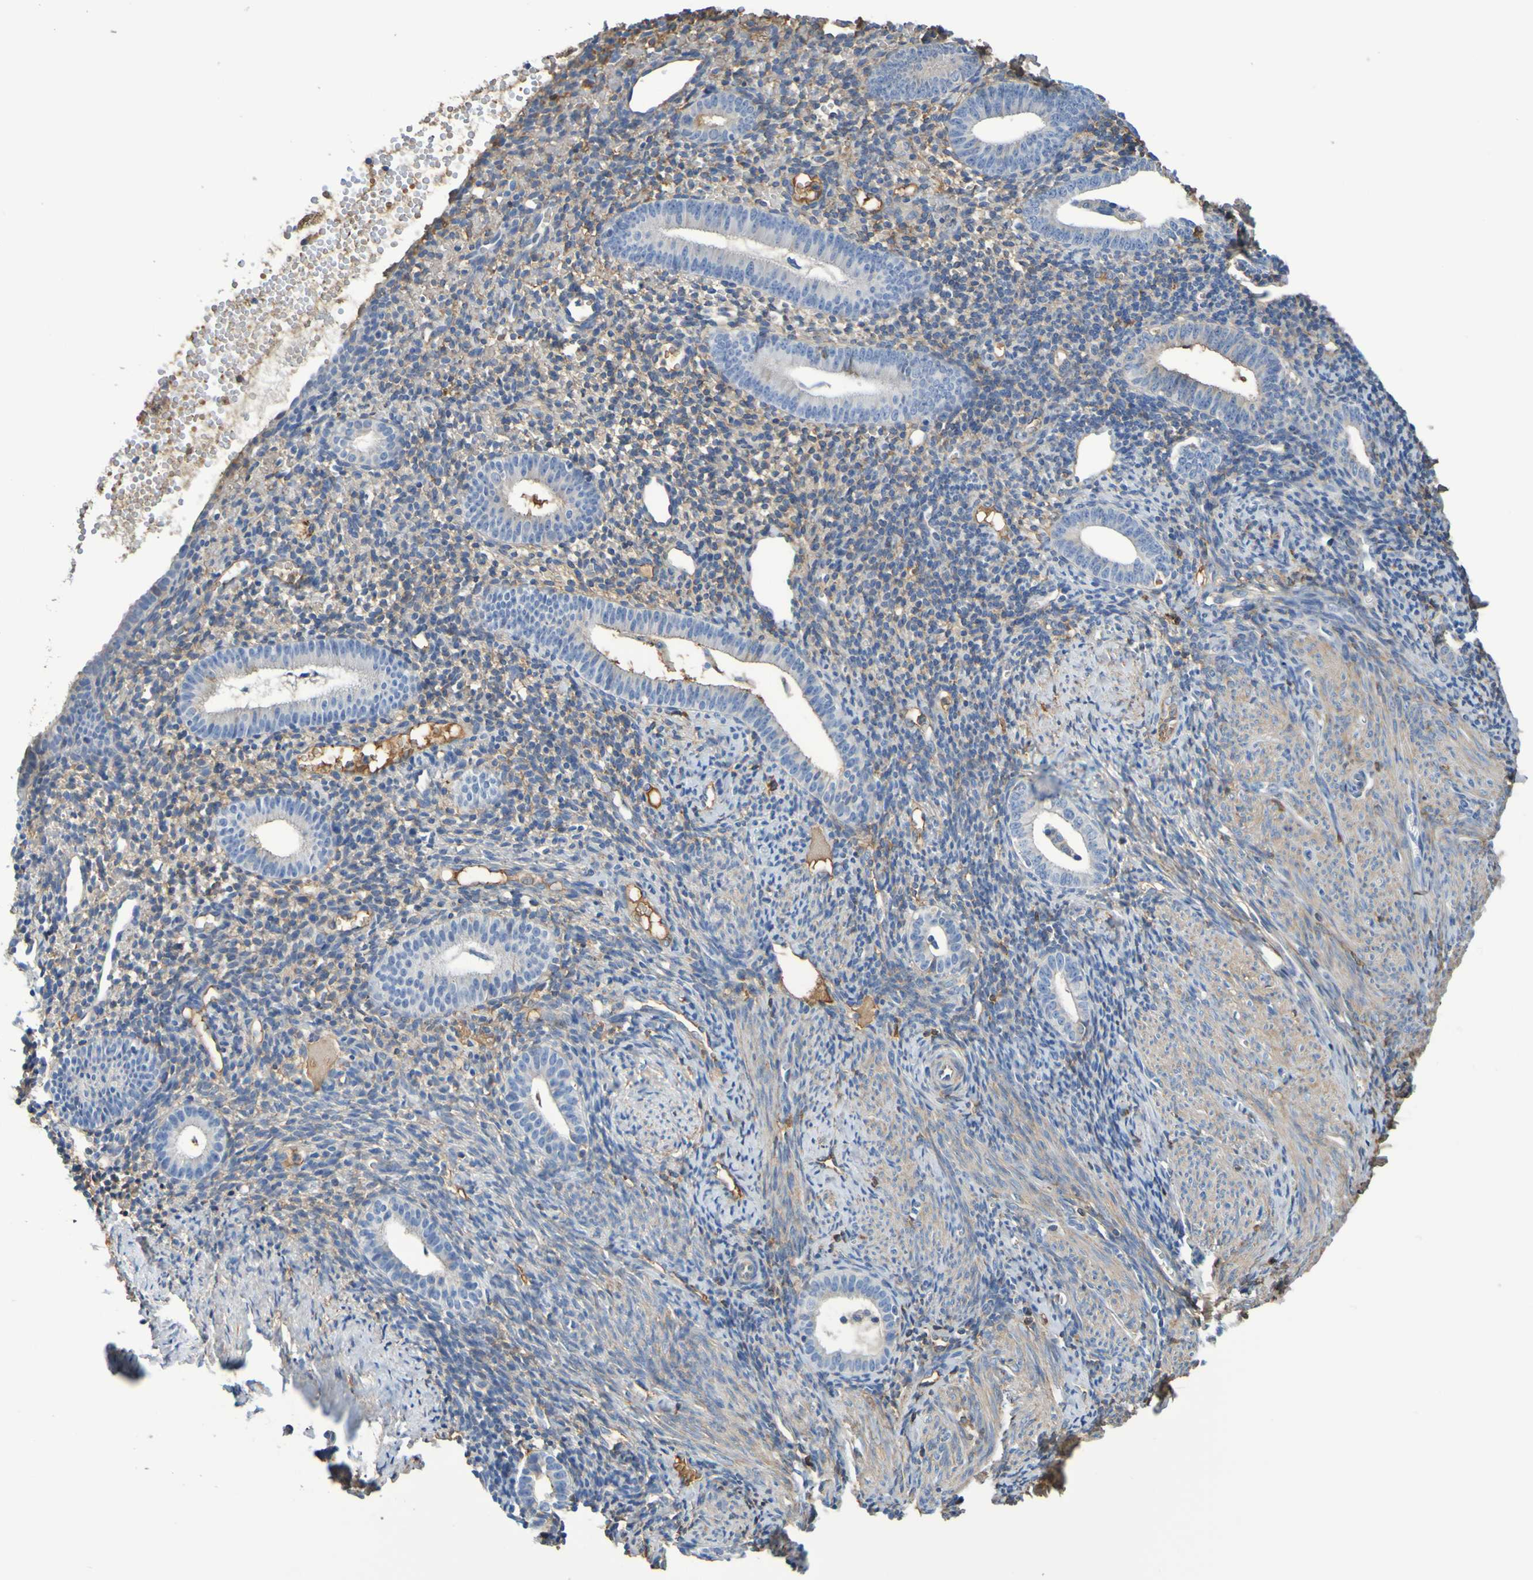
{"staining": {"intensity": "weak", "quantity": "25%-75%", "location": "cytoplasmic/membranous"}, "tissue": "endometrium", "cell_type": "Cells in endometrial stroma", "image_type": "normal", "snomed": [{"axis": "morphology", "description": "Normal tissue, NOS"}, {"axis": "topography", "description": "Endometrium"}], "caption": "A histopathology image of endometrium stained for a protein reveals weak cytoplasmic/membranous brown staining in cells in endometrial stroma.", "gene": "GAB3", "patient": {"sex": "female", "age": 50}}